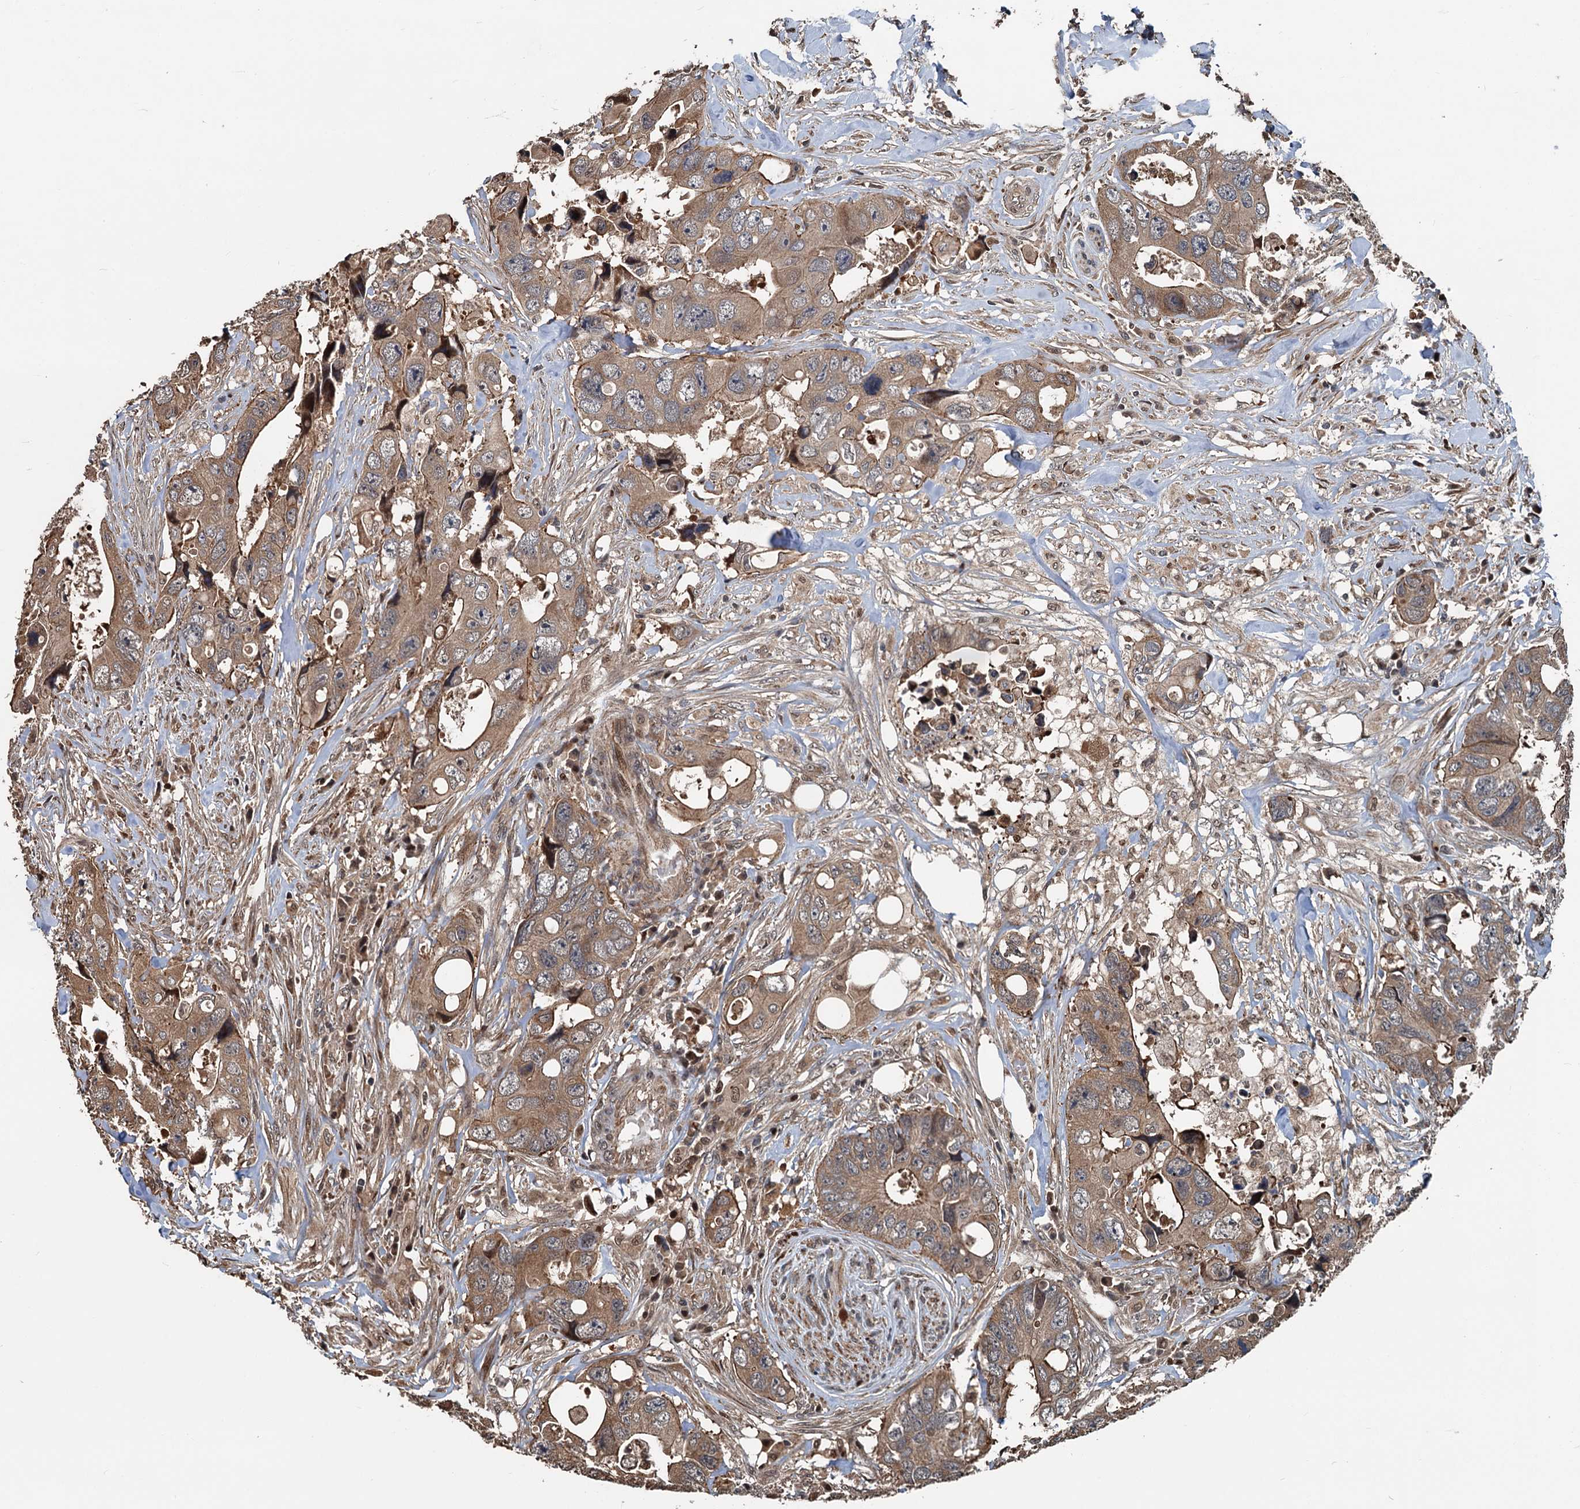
{"staining": {"intensity": "moderate", "quantity": ">75%", "location": "cytoplasmic/membranous"}, "tissue": "colorectal cancer", "cell_type": "Tumor cells", "image_type": "cancer", "snomed": [{"axis": "morphology", "description": "Adenocarcinoma, NOS"}, {"axis": "topography", "description": "Rectum"}], "caption": "Immunohistochemistry (IHC) of human colorectal cancer (adenocarcinoma) displays medium levels of moderate cytoplasmic/membranous expression in approximately >75% of tumor cells.", "gene": "TEDC1", "patient": {"sex": "male", "age": 57}}